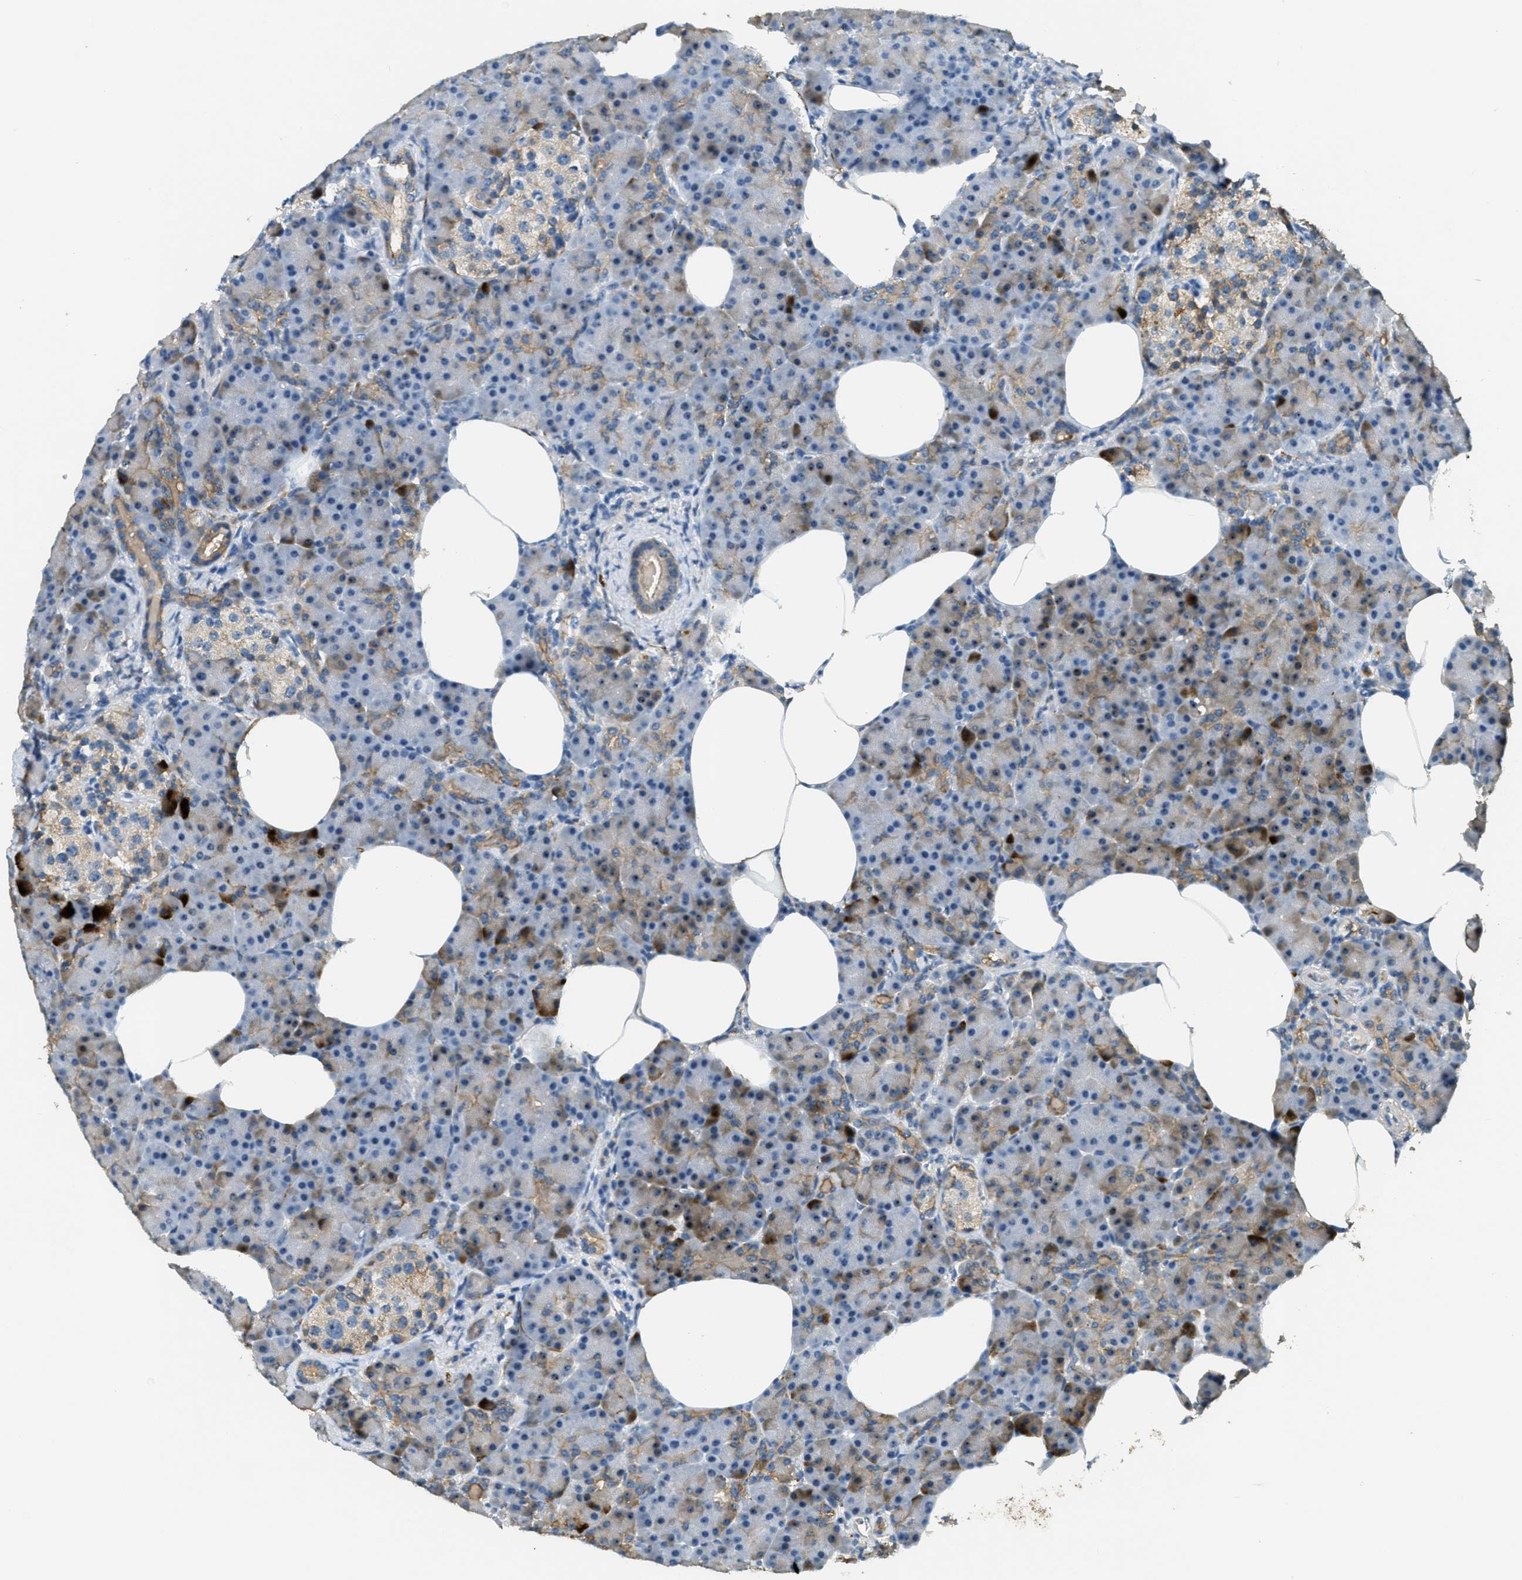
{"staining": {"intensity": "moderate", "quantity": "<25%", "location": "cytoplasmic/membranous,nuclear"}, "tissue": "pancreas", "cell_type": "Exocrine glandular cells", "image_type": "normal", "snomed": [{"axis": "morphology", "description": "Normal tissue, NOS"}, {"axis": "topography", "description": "Pancreas"}], "caption": "Pancreas stained with immunohistochemistry (IHC) demonstrates moderate cytoplasmic/membranous,nuclear staining in about <25% of exocrine glandular cells. Using DAB (3,3'-diaminobenzidine) (brown) and hematoxylin (blue) stains, captured at high magnification using brightfield microscopy.", "gene": "OSMR", "patient": {"sex": "female", "age": 70}}